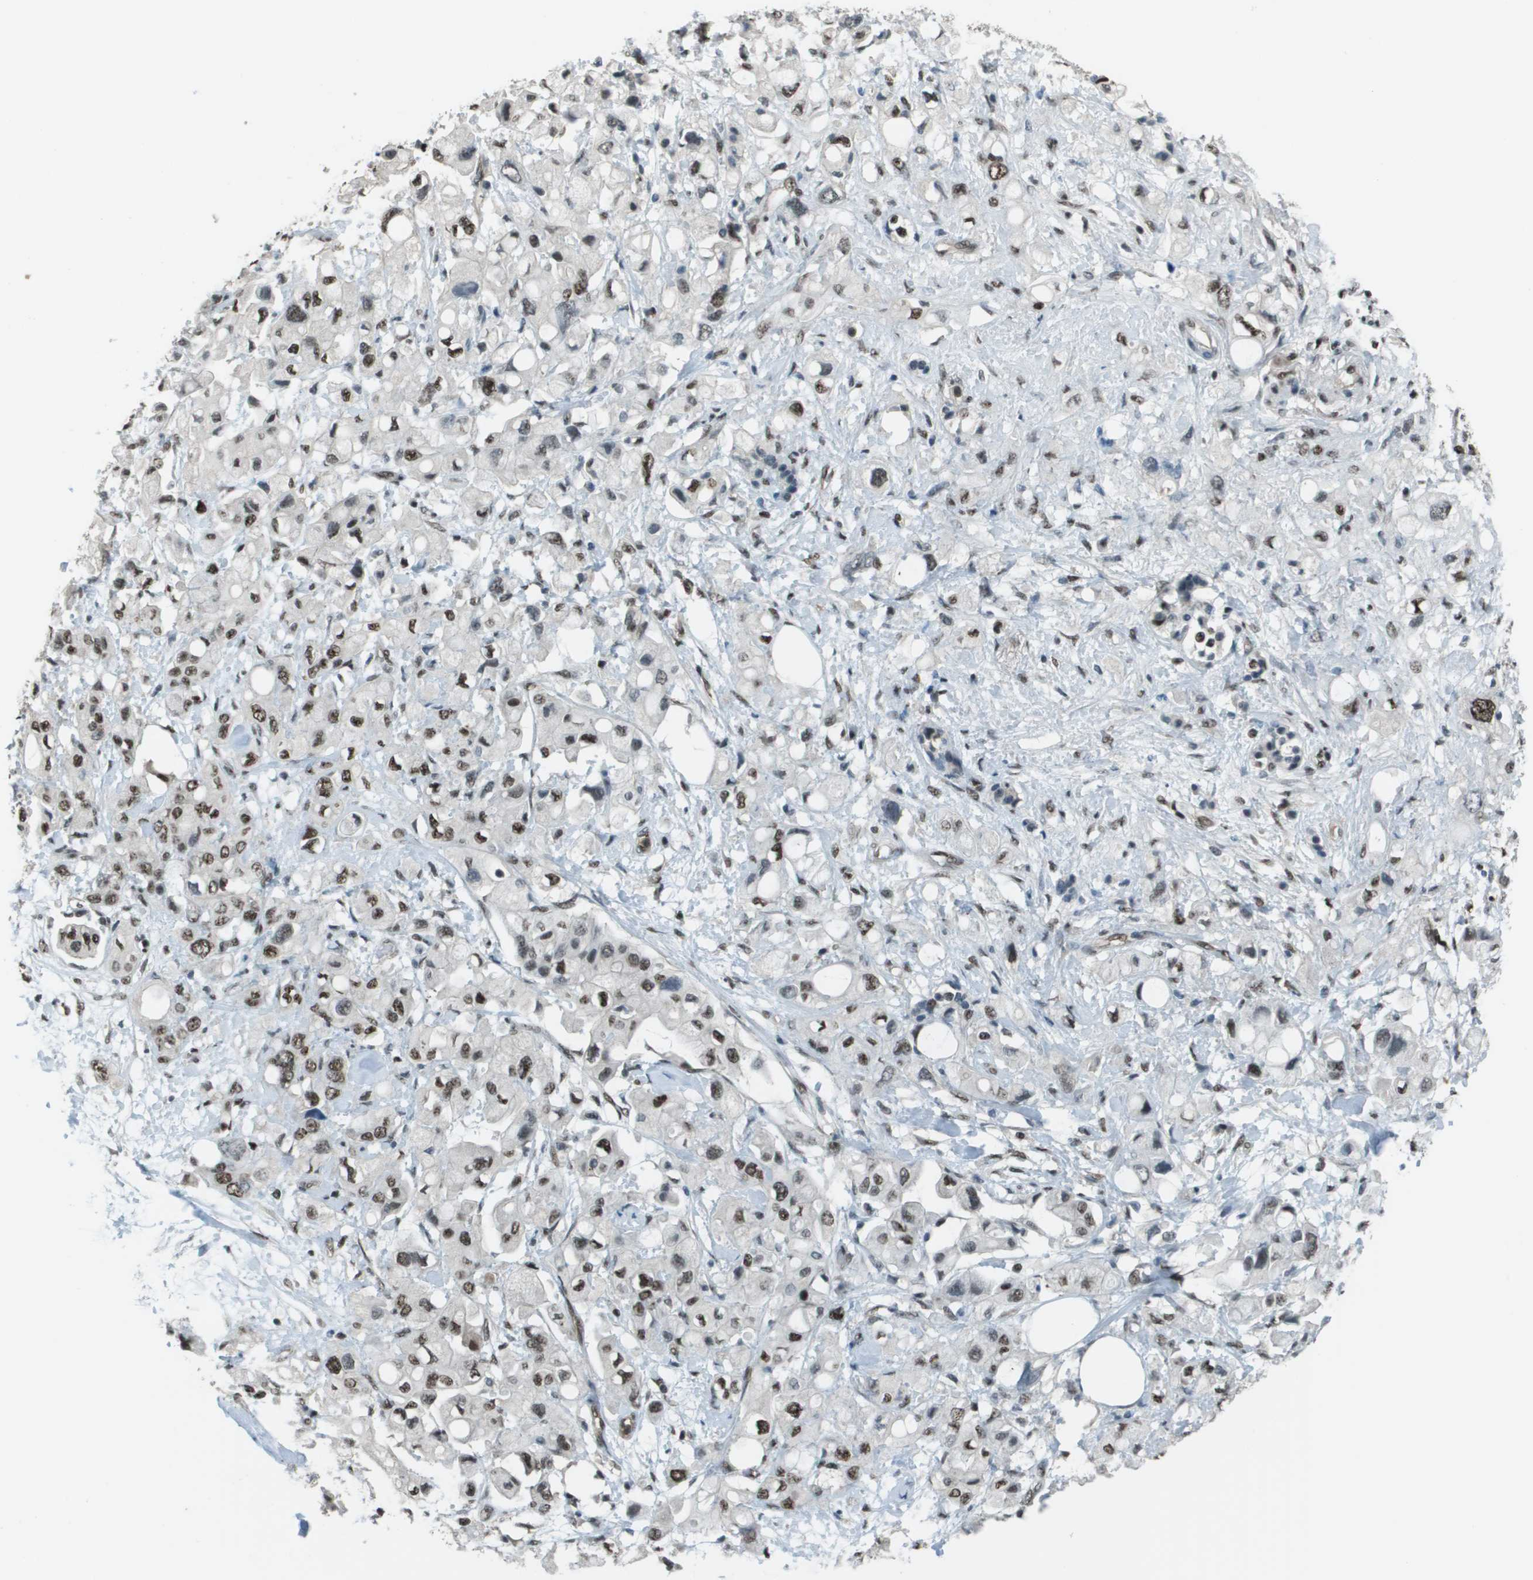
{"staining": {"intensity": "moderate", "quantity": ">75%", "location": "nuclear"}, "tissue": "pancreatic cancer", "cell_type": "Tumor cells", "image_type": "cancer", "snomed": [{"axis": "morphology", "description": "Adenocarcinoma, NOS"}, {"axis": "topography", "description": "Pancreas"}], "caption": "Protein expression analysis of human pancreatic cancer reveals moderate nuclear staining in about >75% of tumor cells. (Stains: DAB (3,3'-diaminobenzidine) in brown, nuclei in blue, Microscopy: brightfield microscopy at high magnification).", "gene": "DEPDC1", "patient": {"sex": "female", "age": 56}}